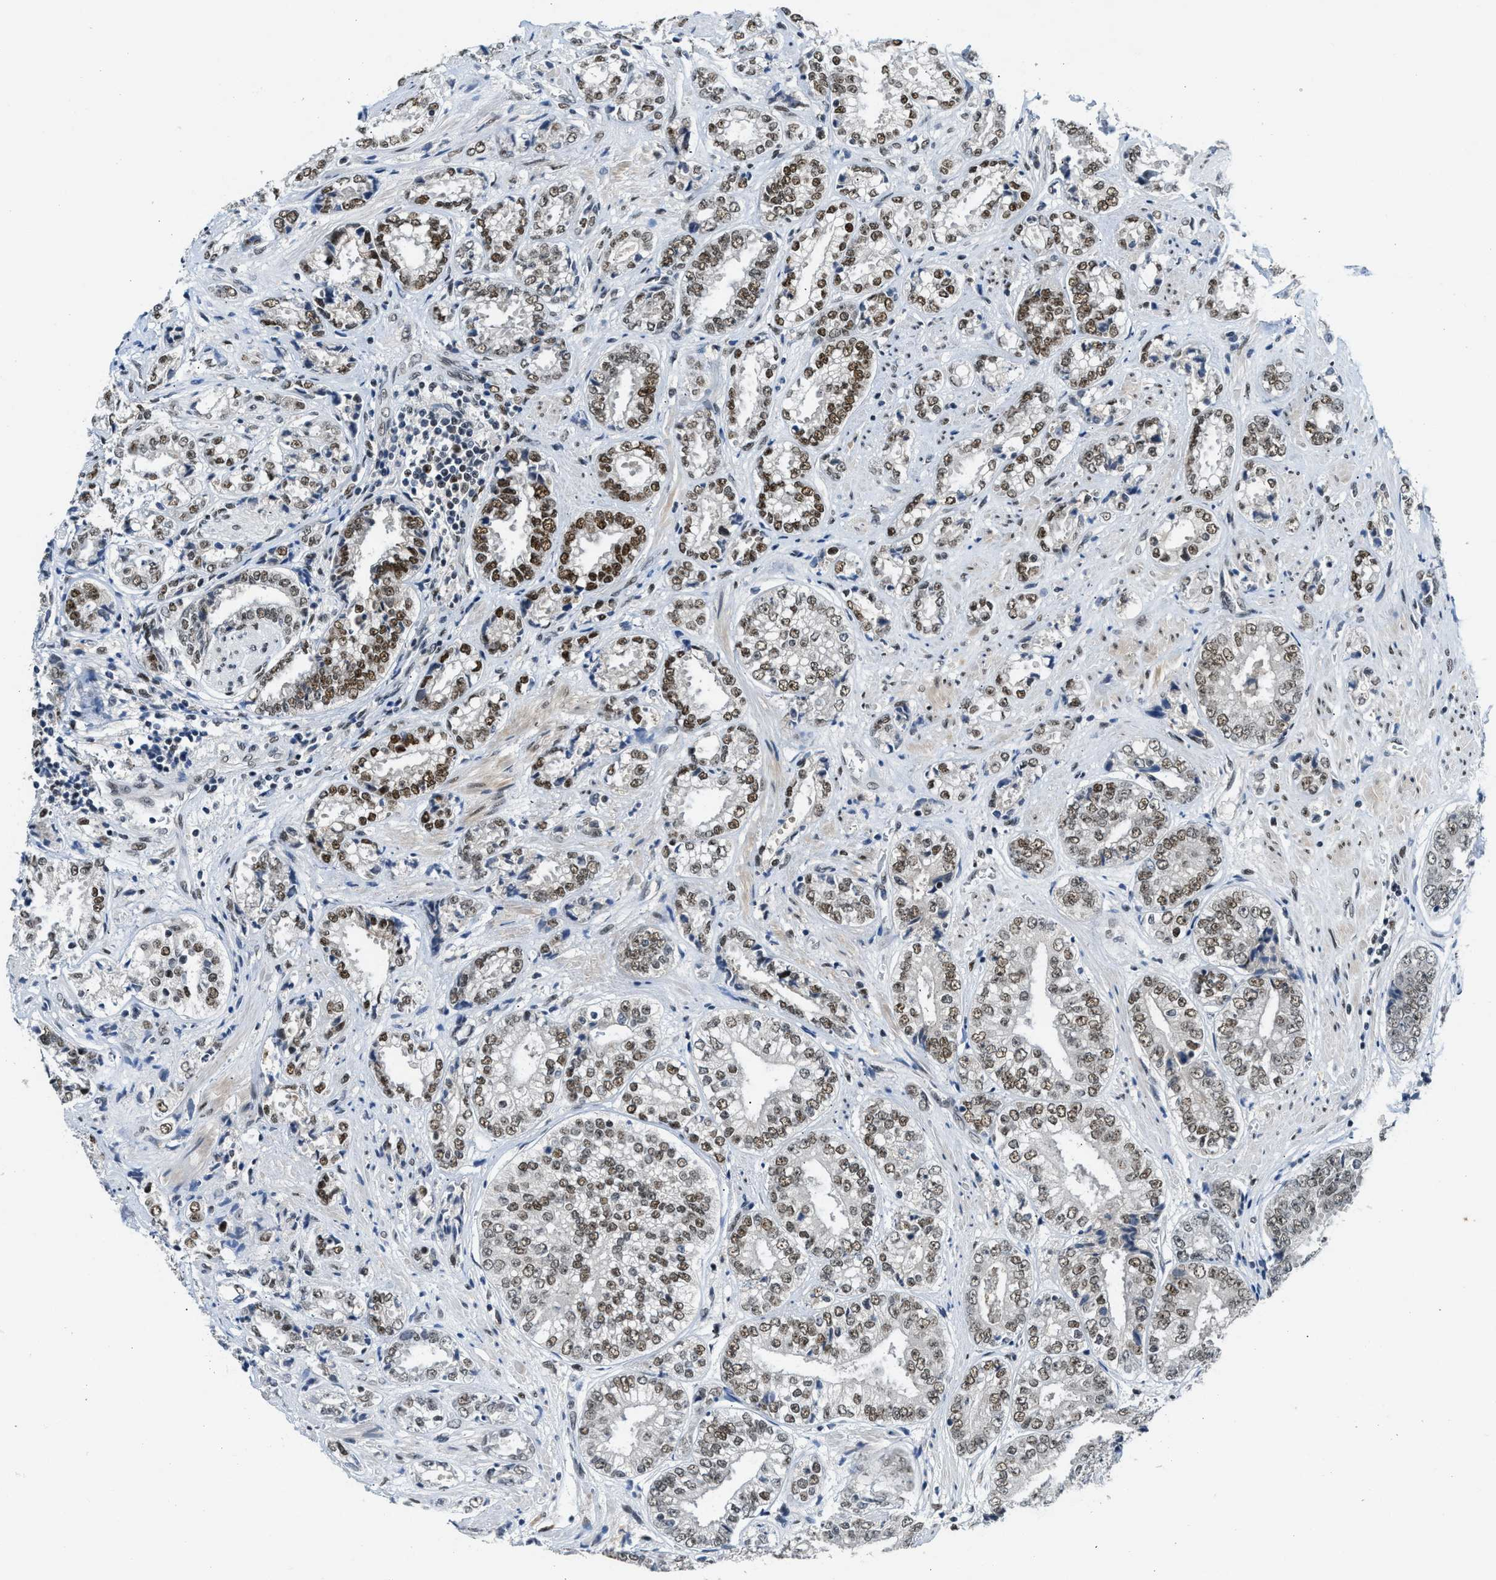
{"staining": {"intensity": "strong", "quantity": "25%-75%", "location": "nuclear"}, "tissue": "prostate cancer", "cell_type": "Tumor cells", "image_type": "cancer", "snomed": [{"axis": "morphology", "description": "Adenocarcinoma, High grade"}, {"axis": "topography", "description": "Prostate"}], "caption": "The photomicrograph demonstrates staining of prostate cancer, revealing strong nuclear protein expression (brown color) within tumor cells. Using DAB (3,3'-diaminobenzidine) (brown) and hematoxylin (blue) stains, captured at high magnification using brightfield microscopy.", "gene": "NCOA1", "patient": {"sex": "male", "age": 61}}